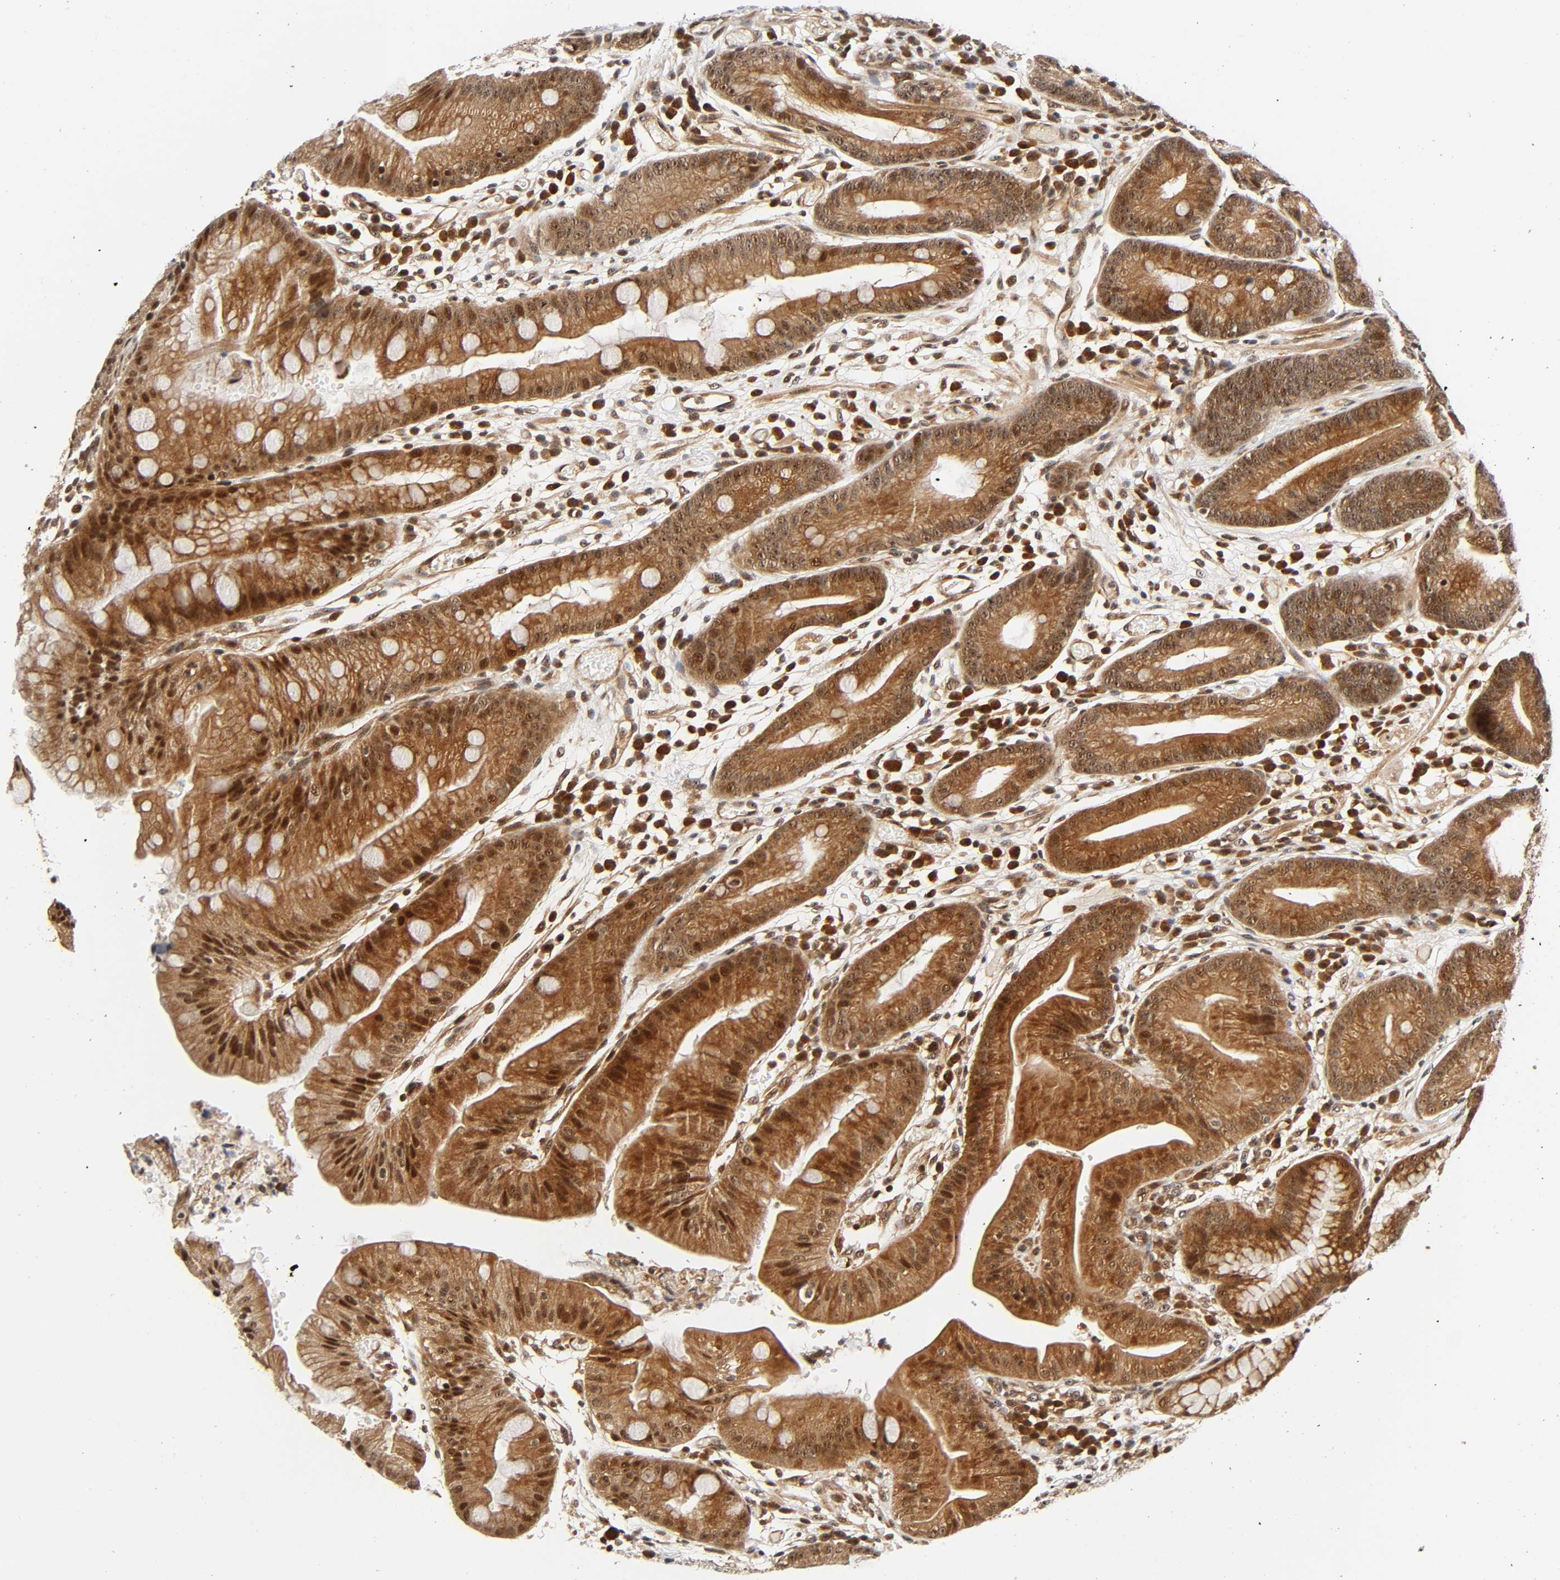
{"staining": {"intensity": "moderate", "quantity": ">75%", "location": "cytoplasmic/membranous,nuclear"}, "tissue": "stomach", "cell_type": "Glandular cells", "image_type": "normal", "snomed": [{"axis": "morphology", "description": "Normal tissue, NOS"}, {"axis": "morphology", "description": "Inflammation, NOS"}, {"axis": "topography", "description": "Stomach, lower"}], "caption": "Stomach stained for a protein (brown) demonstrates moderate cytoplasmic/membranous,nuclear positive positivity in about >75% of glandular cells.", "gene": "IQCJ", "patient": {"sex": "male", "age": 59}}